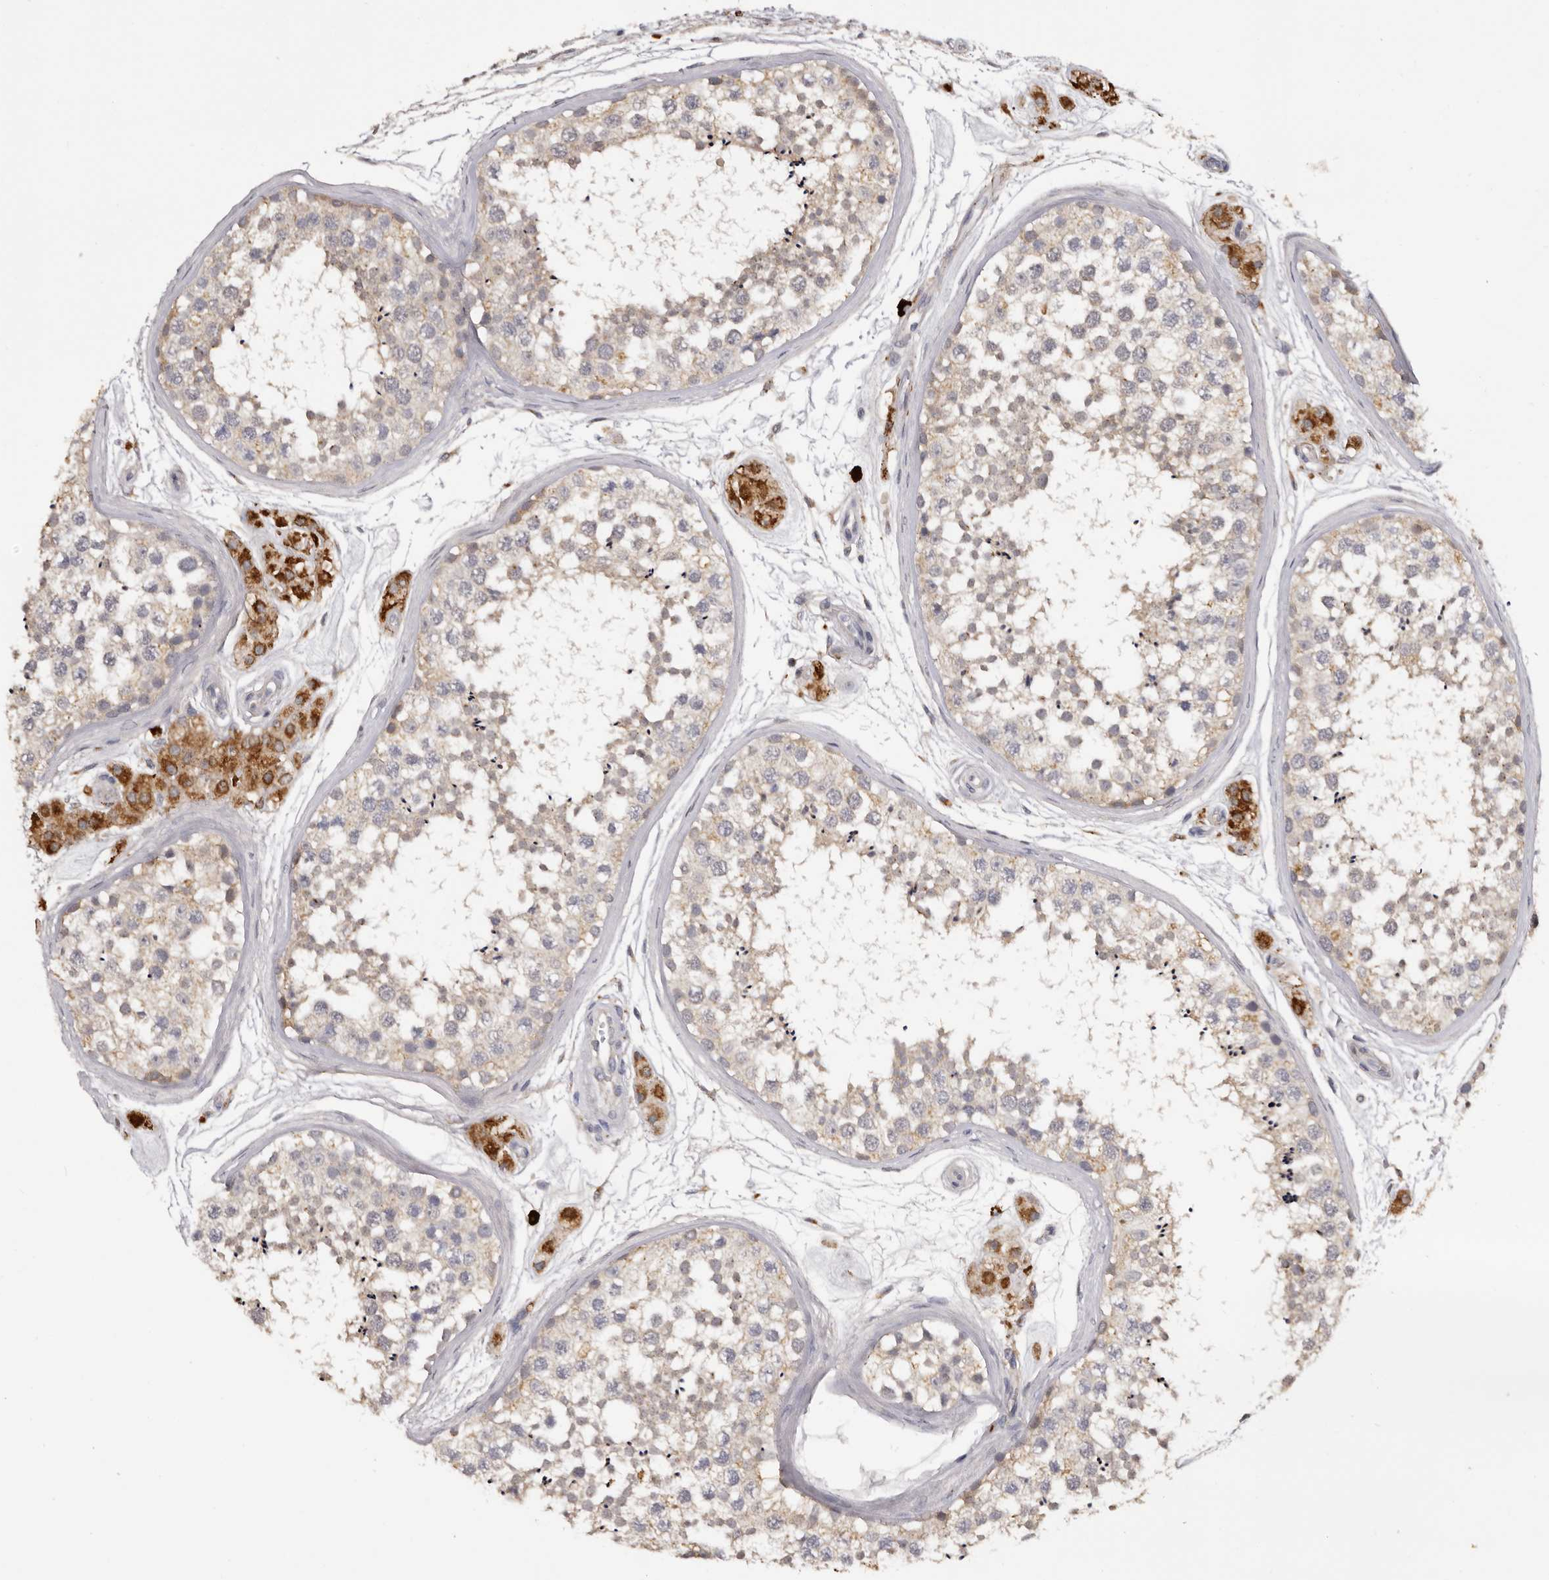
{"staining": {"intensity": "moderate", "quantity": "25%-75%", "location": "cytoplasmic/membranous"}, "tissue": "testis", "cell_type": "Cells in seminiferous ducts", "image_type": "normal", "snomed": [{"axis": "morphology", "description": "Normal tissue, NOS"}, {"axis": "topography", "description": "Testis"}], "caption": "Normal testis was stained to show a protein in brown. There is medium levels of moderate cytoplasmic/membranous staining in approximately 25%-75% of cells in seminiferous ducts. Nuclei are stained in blue.", "gene": "DAP", "patient": {"sex": "male", "age": 56}}